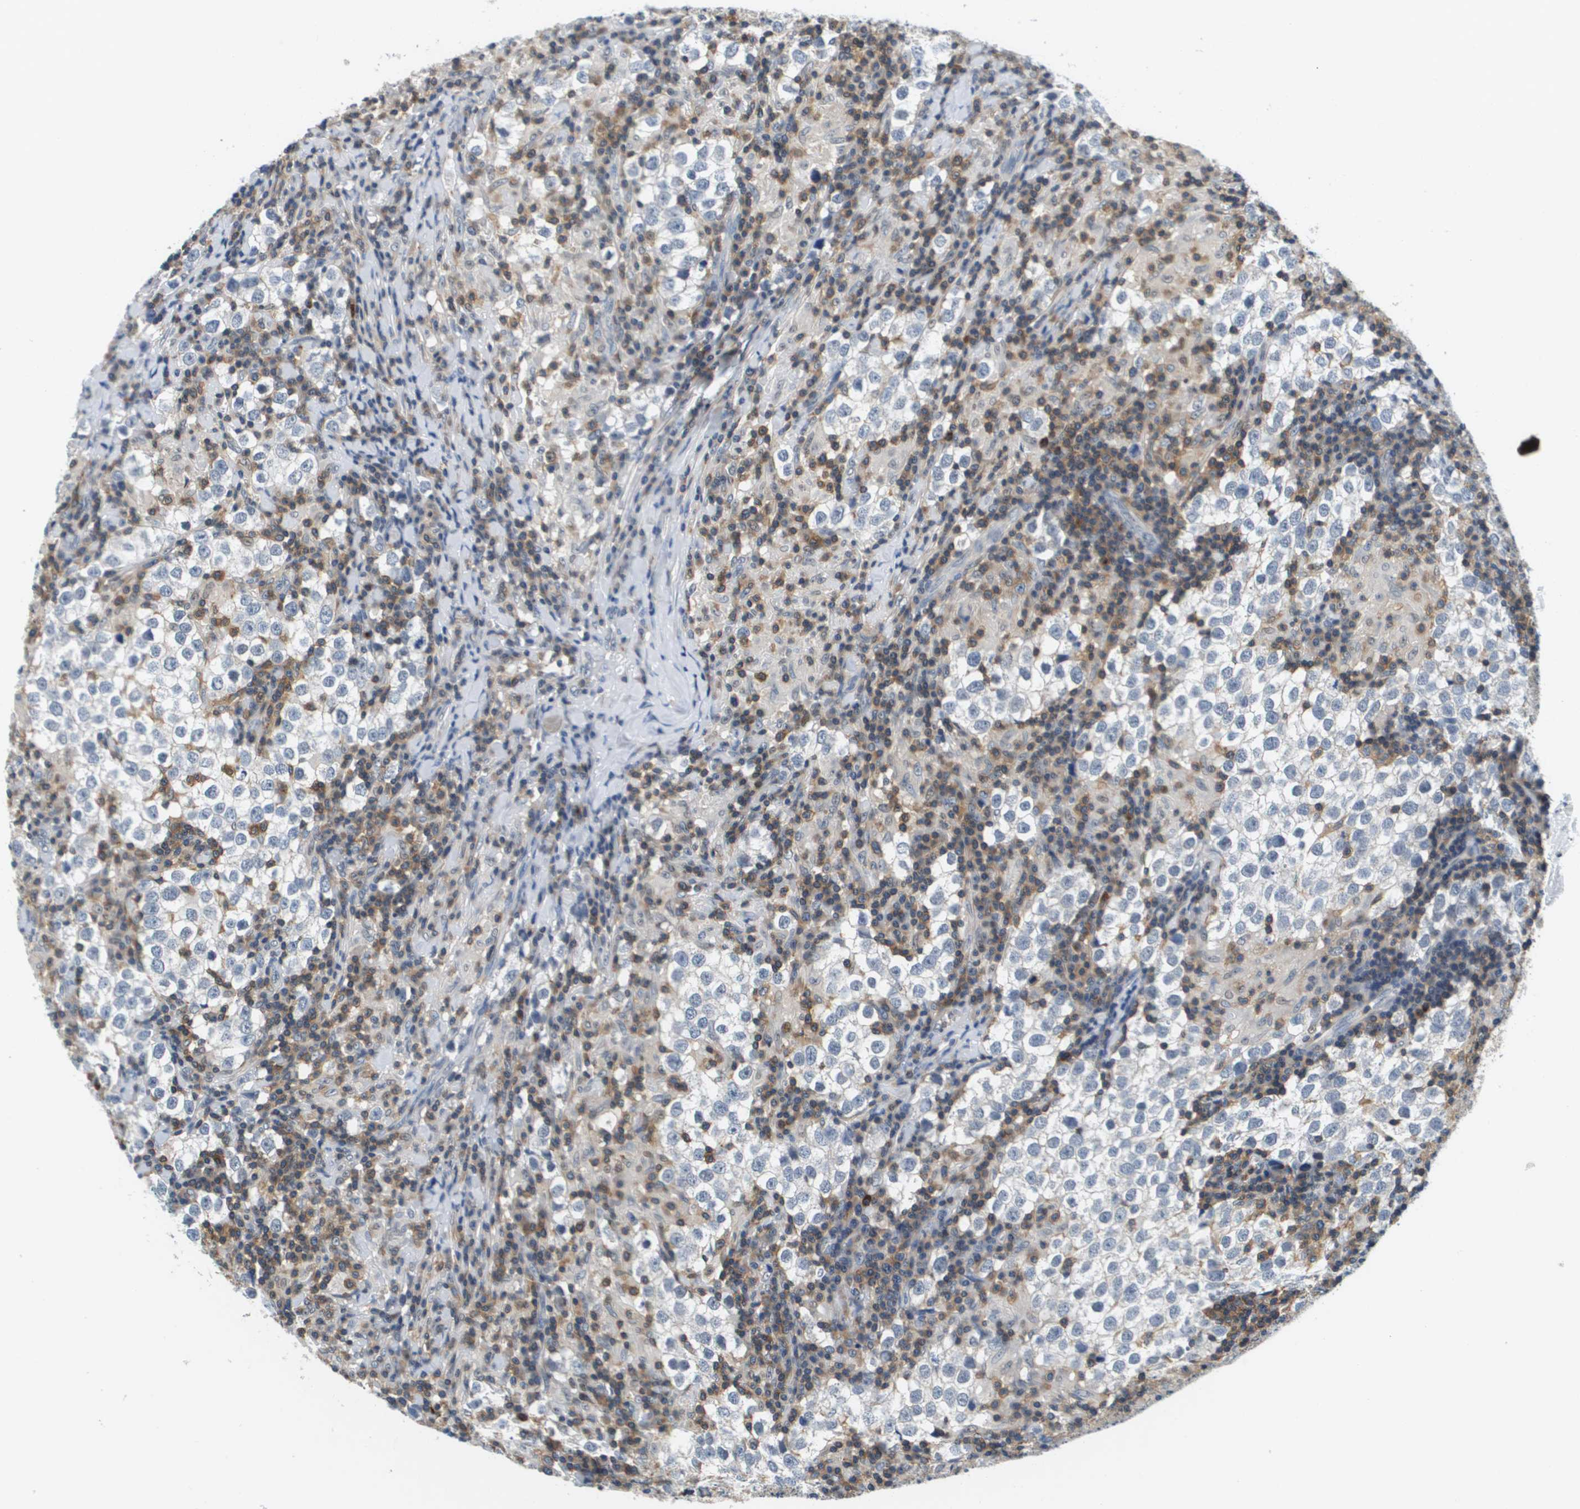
{"staining": {"intensity": "negative", "quantity": "none", "location": "none"}, "tissue": "testis cancer", "cell_type": "Tumor cells", "image_type": "cancer", "snomed": [{"axis": "morphology", "description": "Seminoma, NOS"}, {"axis": "morphology", "description": "Carcinoma, Embryonal, NOS"}, {"axis": "topography", "description": "Testis"}], "caption": "Tumor cells show no significant protein staining in testis cancer.", "gene": "KCNQ5", "patient": {"sex": "male", "age": 36}}